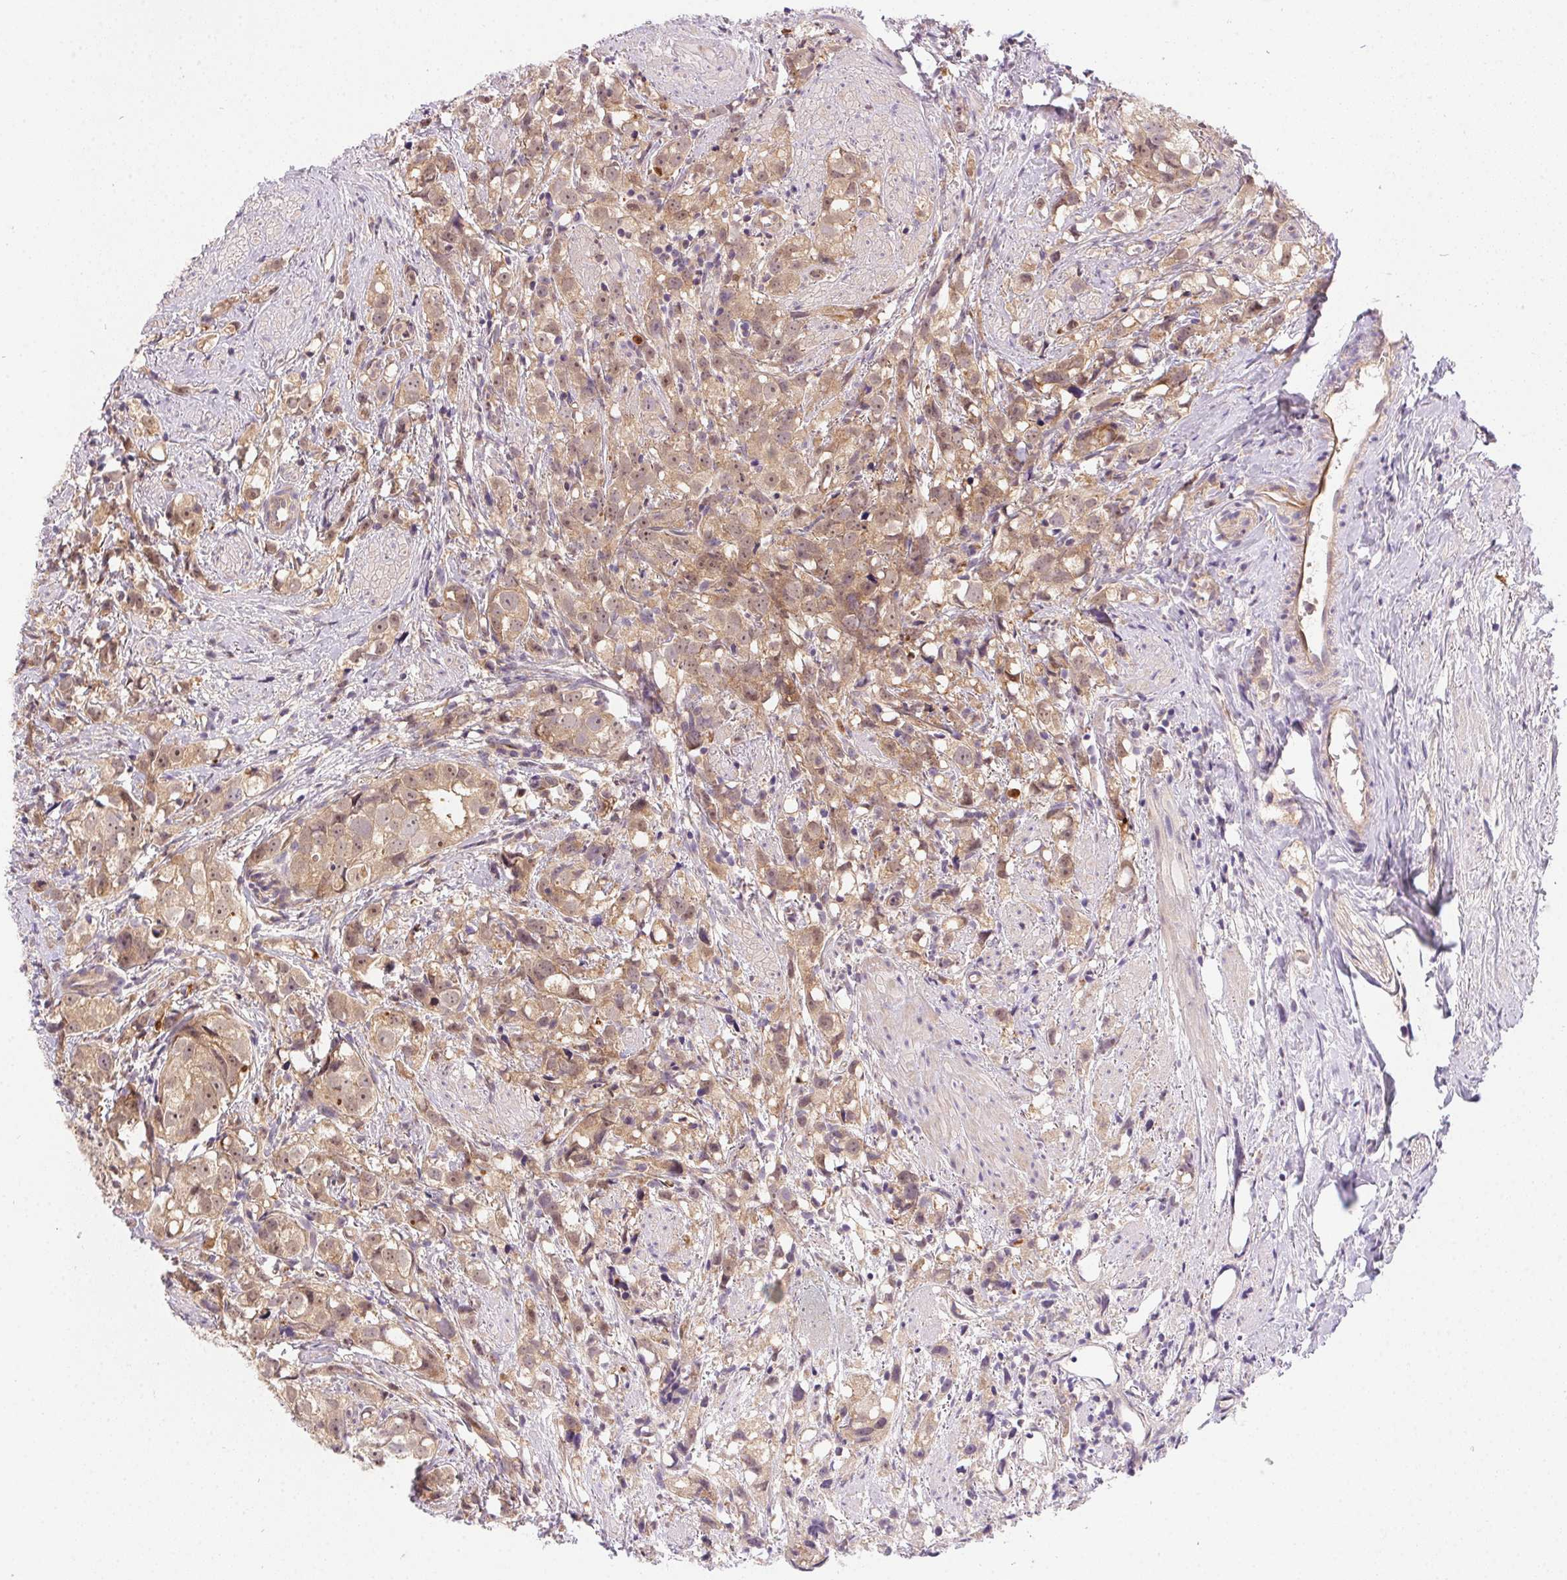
{"staining": {"intensity": "weak", "quantity": ">75%", "location": "cytoplasmic/membranous"}, "tissue": "prostate cancer", "cell_type": "Tumor cells", "image_type": "cancer", "snomed": [{"axis": "morphology", "description": "Adenocarcinoma, High grade"}, {"axis": "topography", "description": "Prostate"}], "caption": "Immunohistochemistry of human prostate high-grade adenocarcinoma displays low levels of weak cytoplasmic/membranous expression in about >75% of tumor cells.", "gene": "NUDT16", "patient": {"sex": "male", "age": 68}}